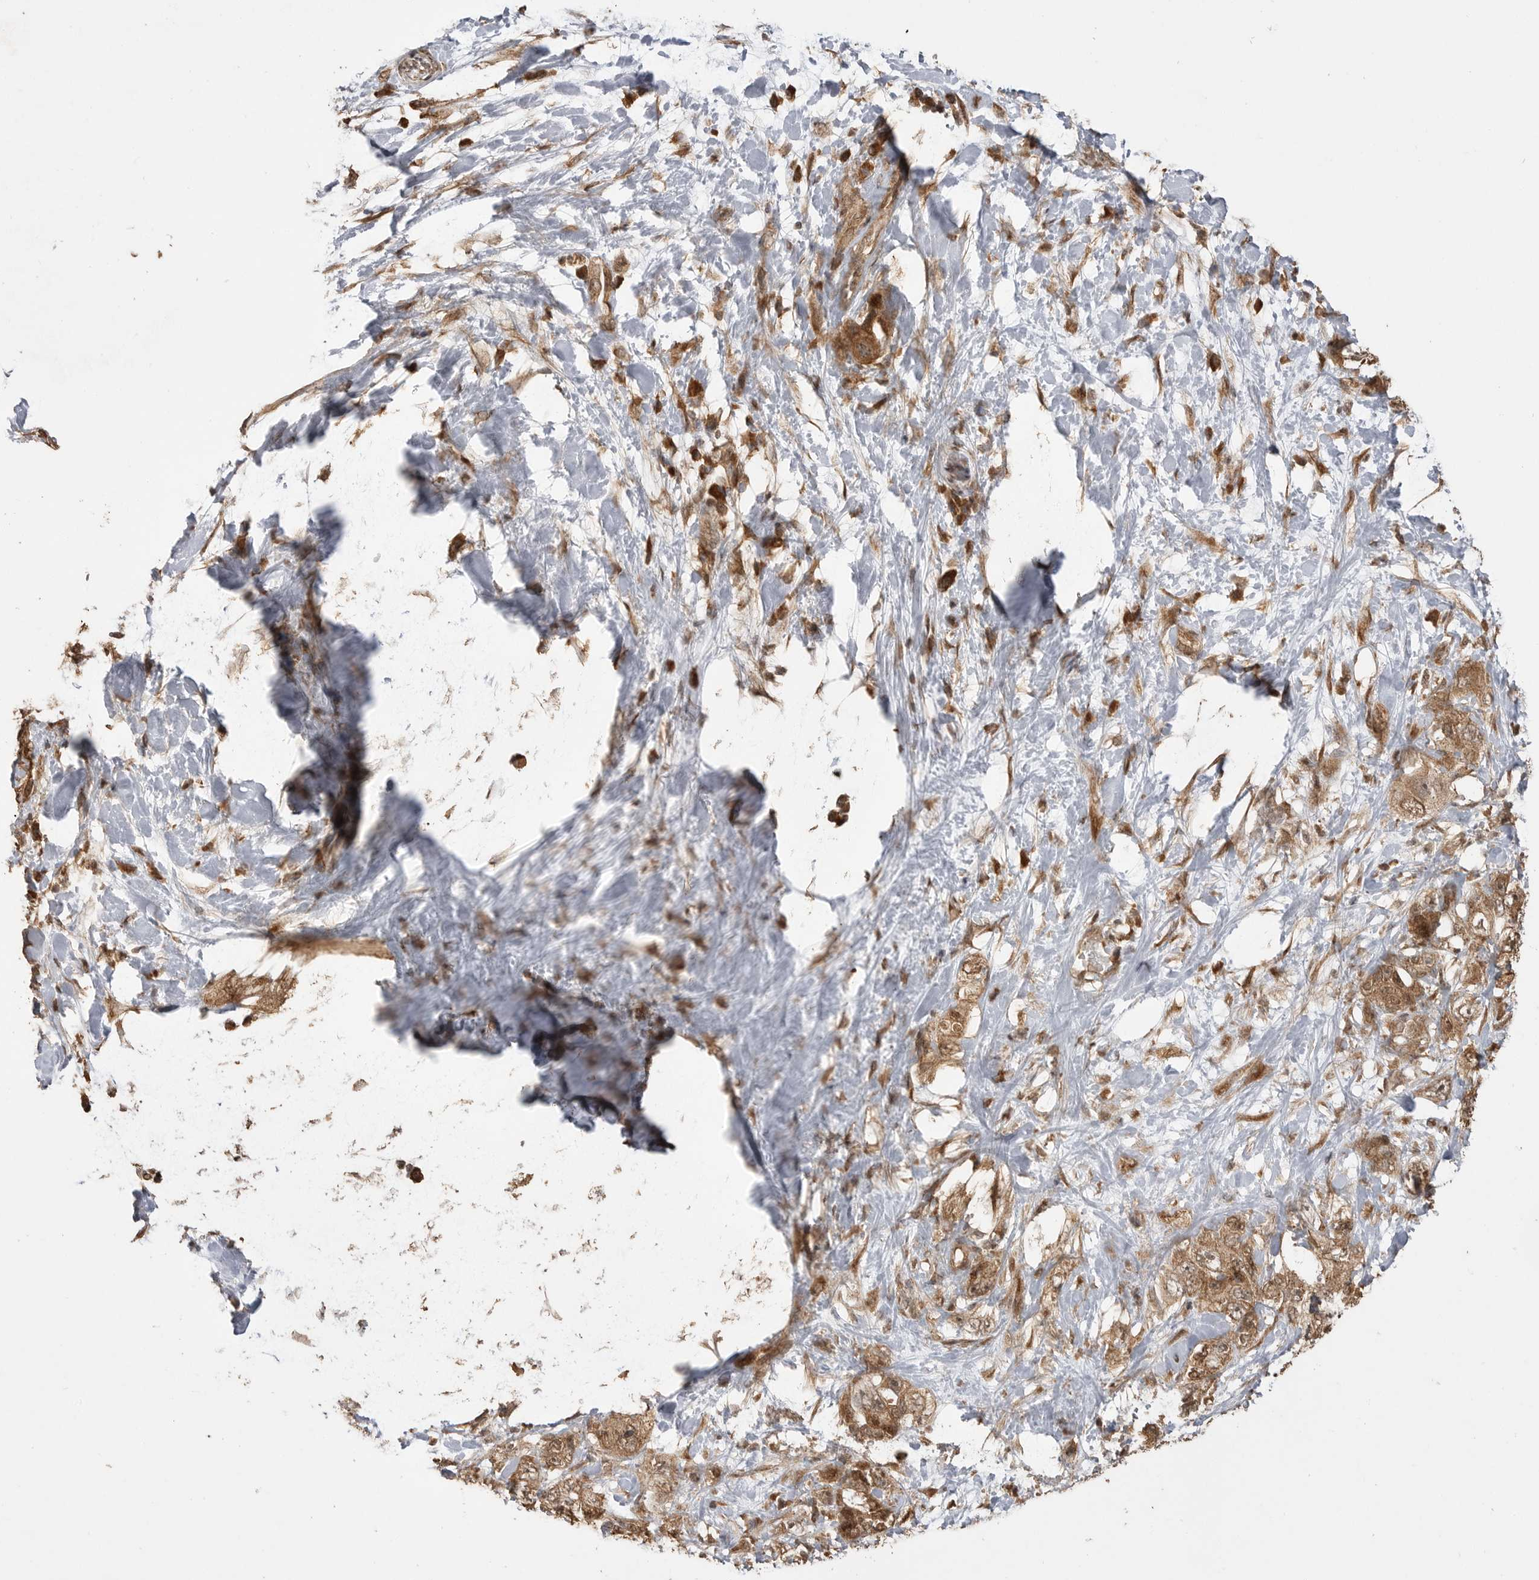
{"staining": {"intensity": "moderate", "quantity": ">75%", "location": "cytoplasmic/membranous"}, "tissue": "pancreatic cancer", "cell_type": "Tumor cells", "image_type": "cancer", "snomed": [{"axis": "morphology", "description": "Adenocarcinoma, NOS"}, {"axis": "topography", "description": "Pancreas"}], "caption": "Protein expression analysis of pancreatic cancer demonstrates moderate cytoplasmic/membranous expression in about >75% of tumor cells. The staining was performed using DAB (3,3'-diaminobenzidine), with brown indicating positive protein expression. Nuclei are stained blue with hematoxylin.", "gene": "BOC", "patient": {"sex": "female", "age": 73}}